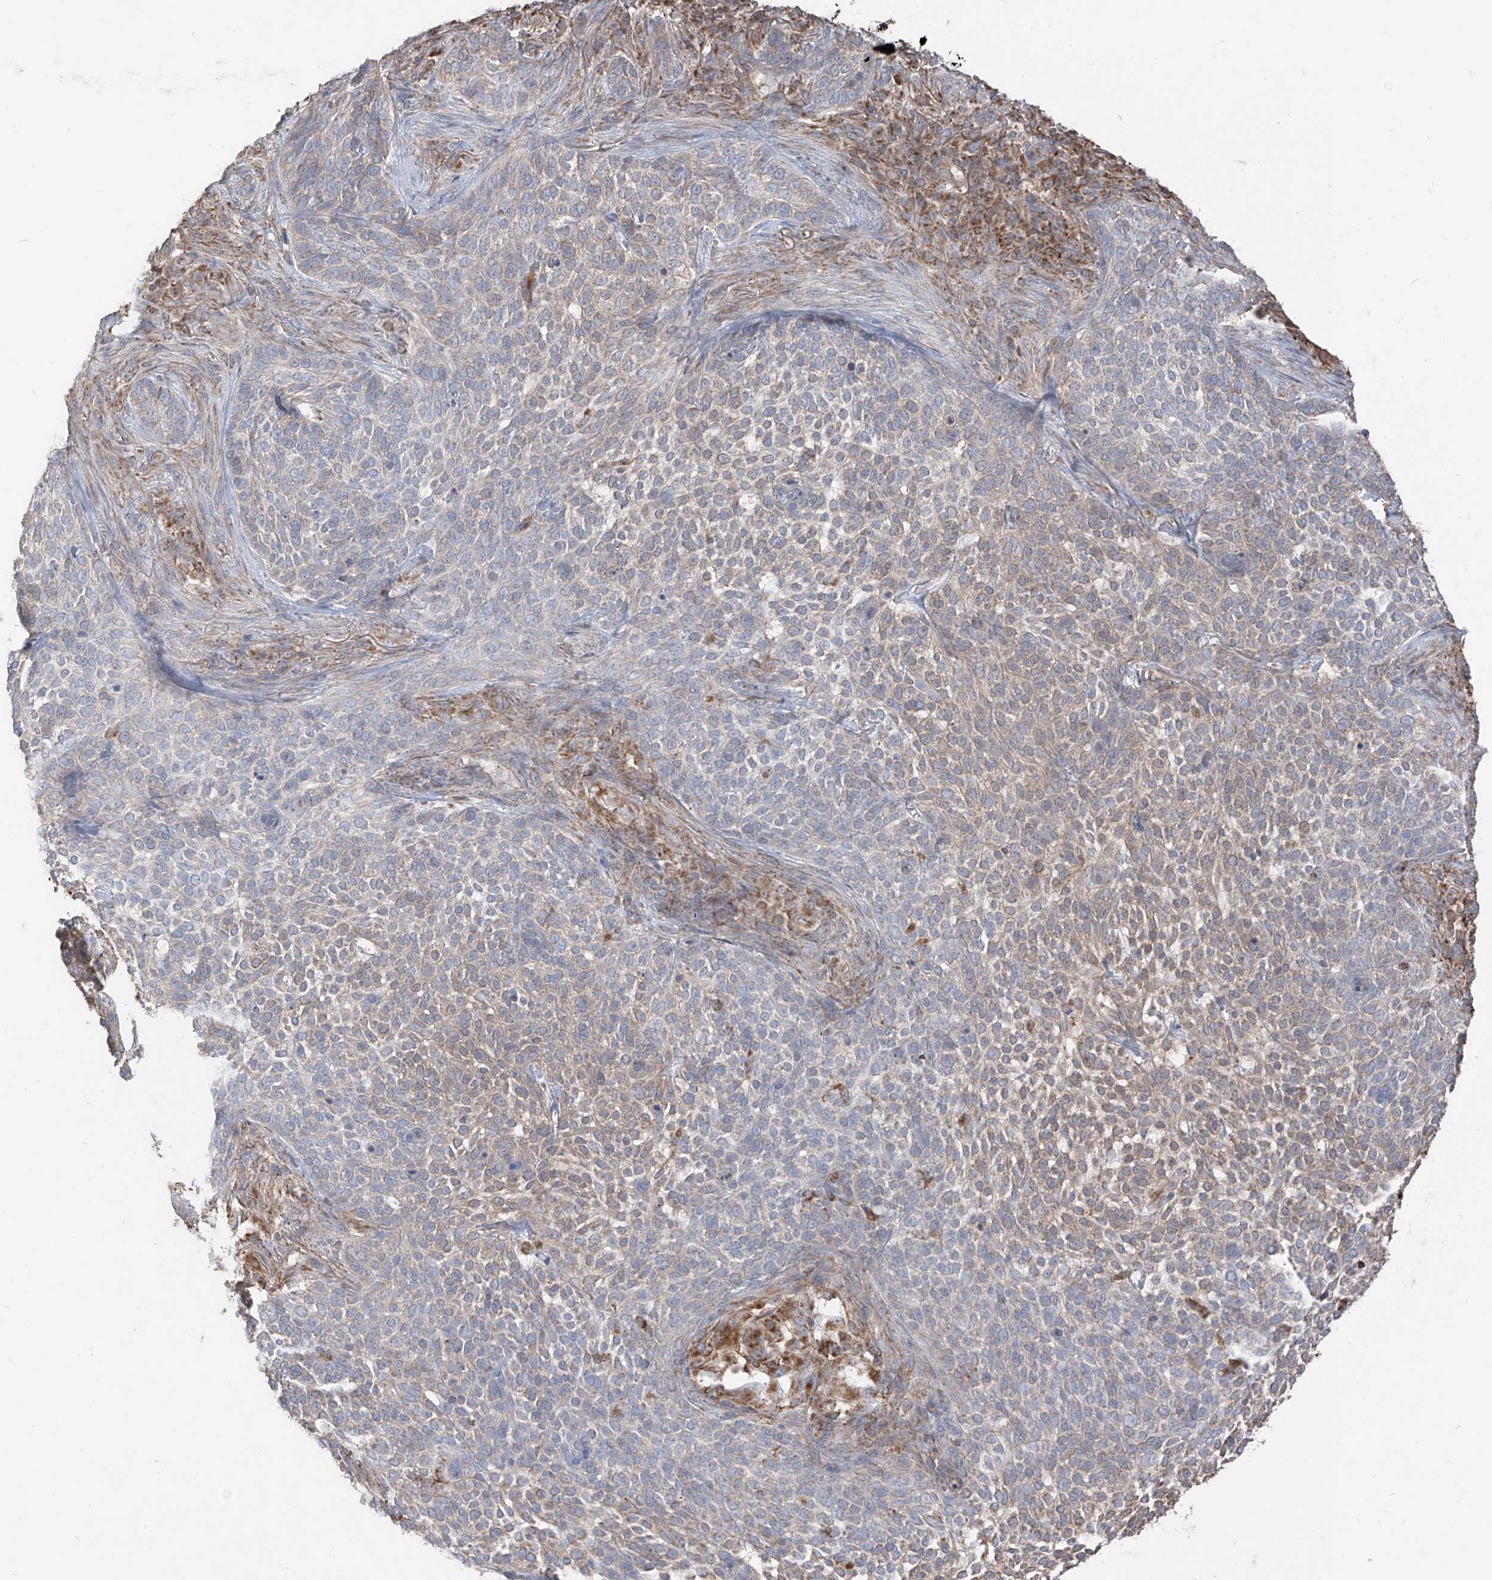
{"staining": {"intensity": "weak", "quantity": "<25%", "location": "cytoplasmic/membranous"}, "tissue": "skin cancer", "cell_type": "Tumor cells", "image_type": "cancer", "snomed": [{"axis": "morphology", "description": "Basal cell carcinoma"}, {"axis": "topography", "description": "Skin"}], "caption": "The immunohistochemistry histopathology image has no significant positivity in tumor cells of skin basal cell carcinoma tissue.", "gene": "ETHE1", "patient": {"sex": "female", "age": 64}}